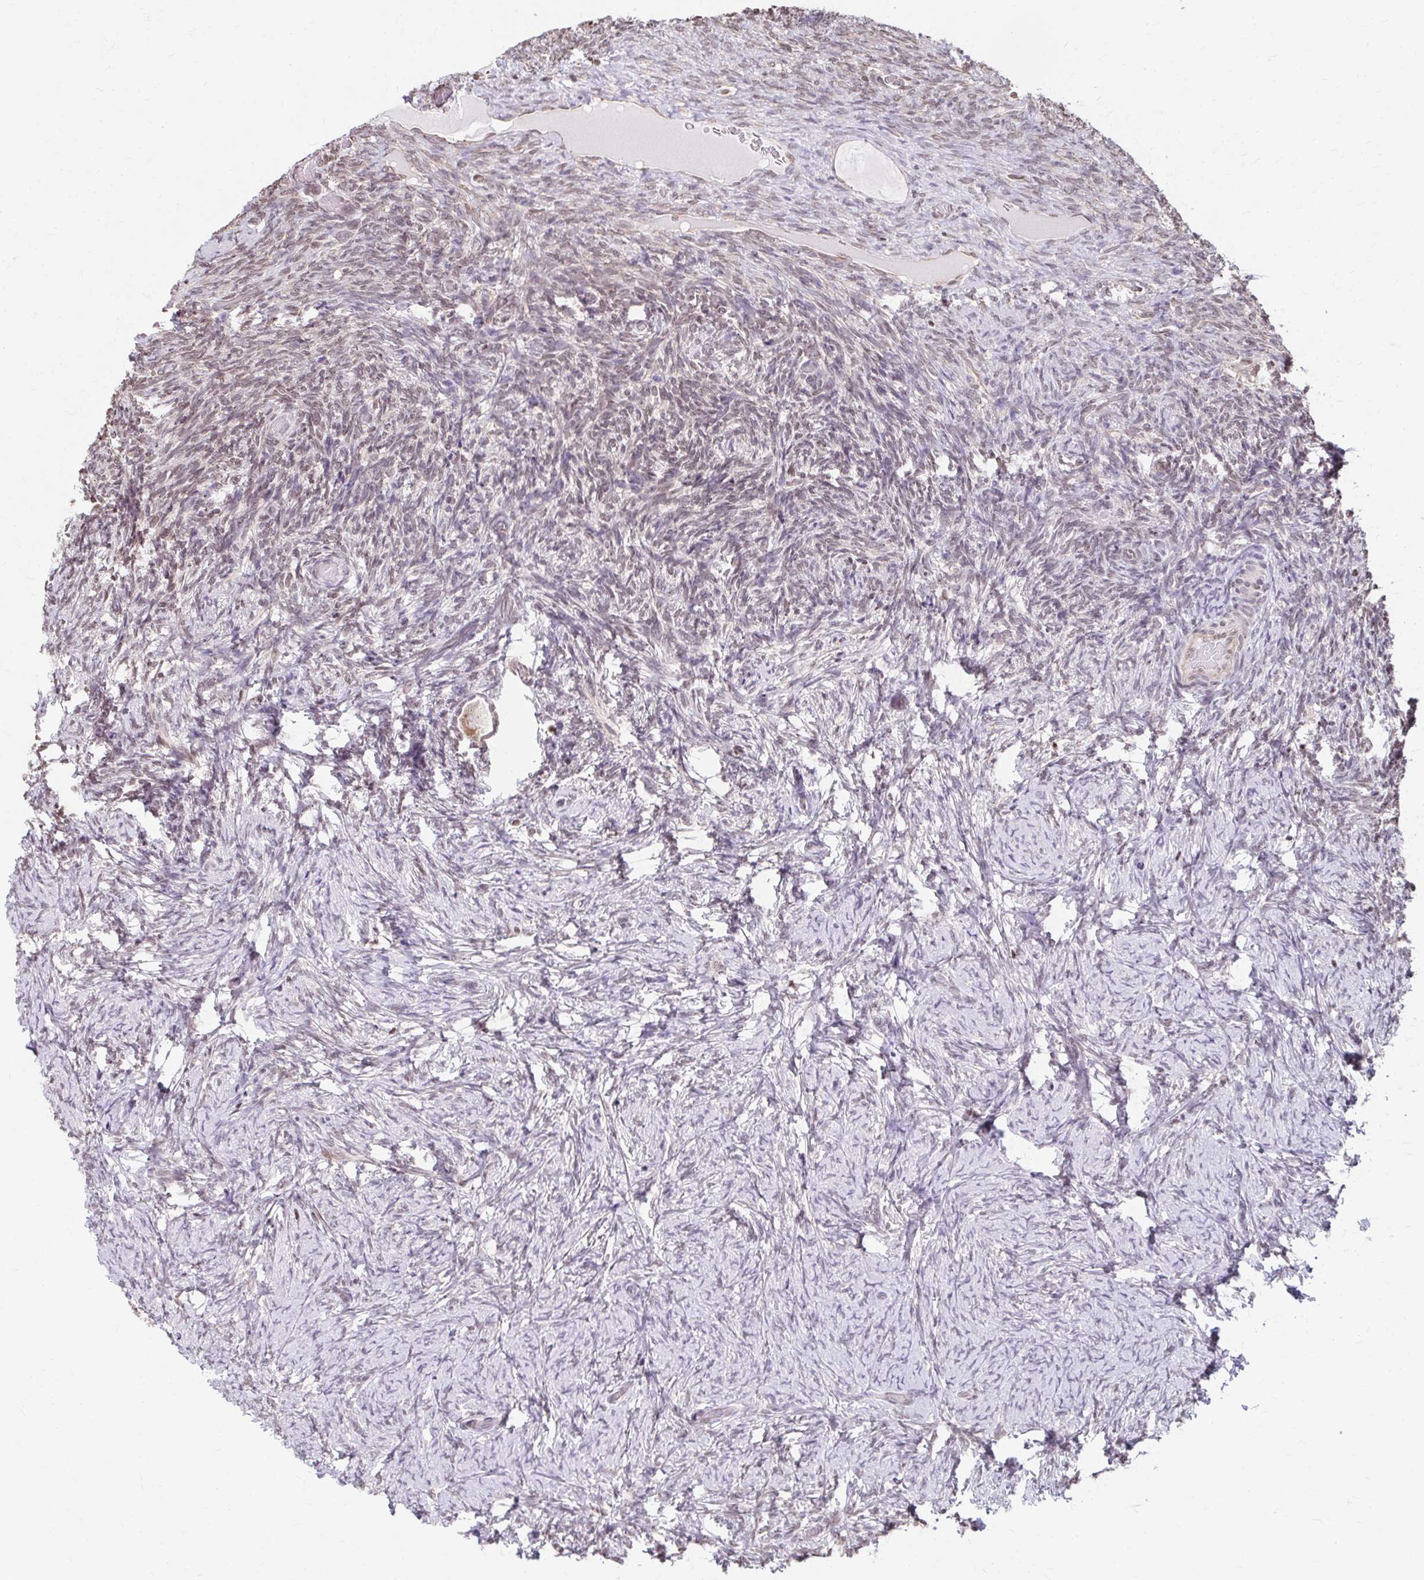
{"staining": {"intensity": "moderate", "quantity": "25%-75%", "location": "cytoplasmic/membranous"}, "tissue": "ovary", "cell_type": "Follicle cells", "image_type": "normal", "snomed": [{"axis": "morphology", "description": "Normal tissue, NOS"}, {"axis": "topography", "description": "Ovary"}], "caption": "Protein analysis of benign ovary shows moderate cytoplasmic/membranous staining in about 25%-75% of follicle cells.", "gene": "ORC3", "patient": {"sex": "female", "age": 34}}